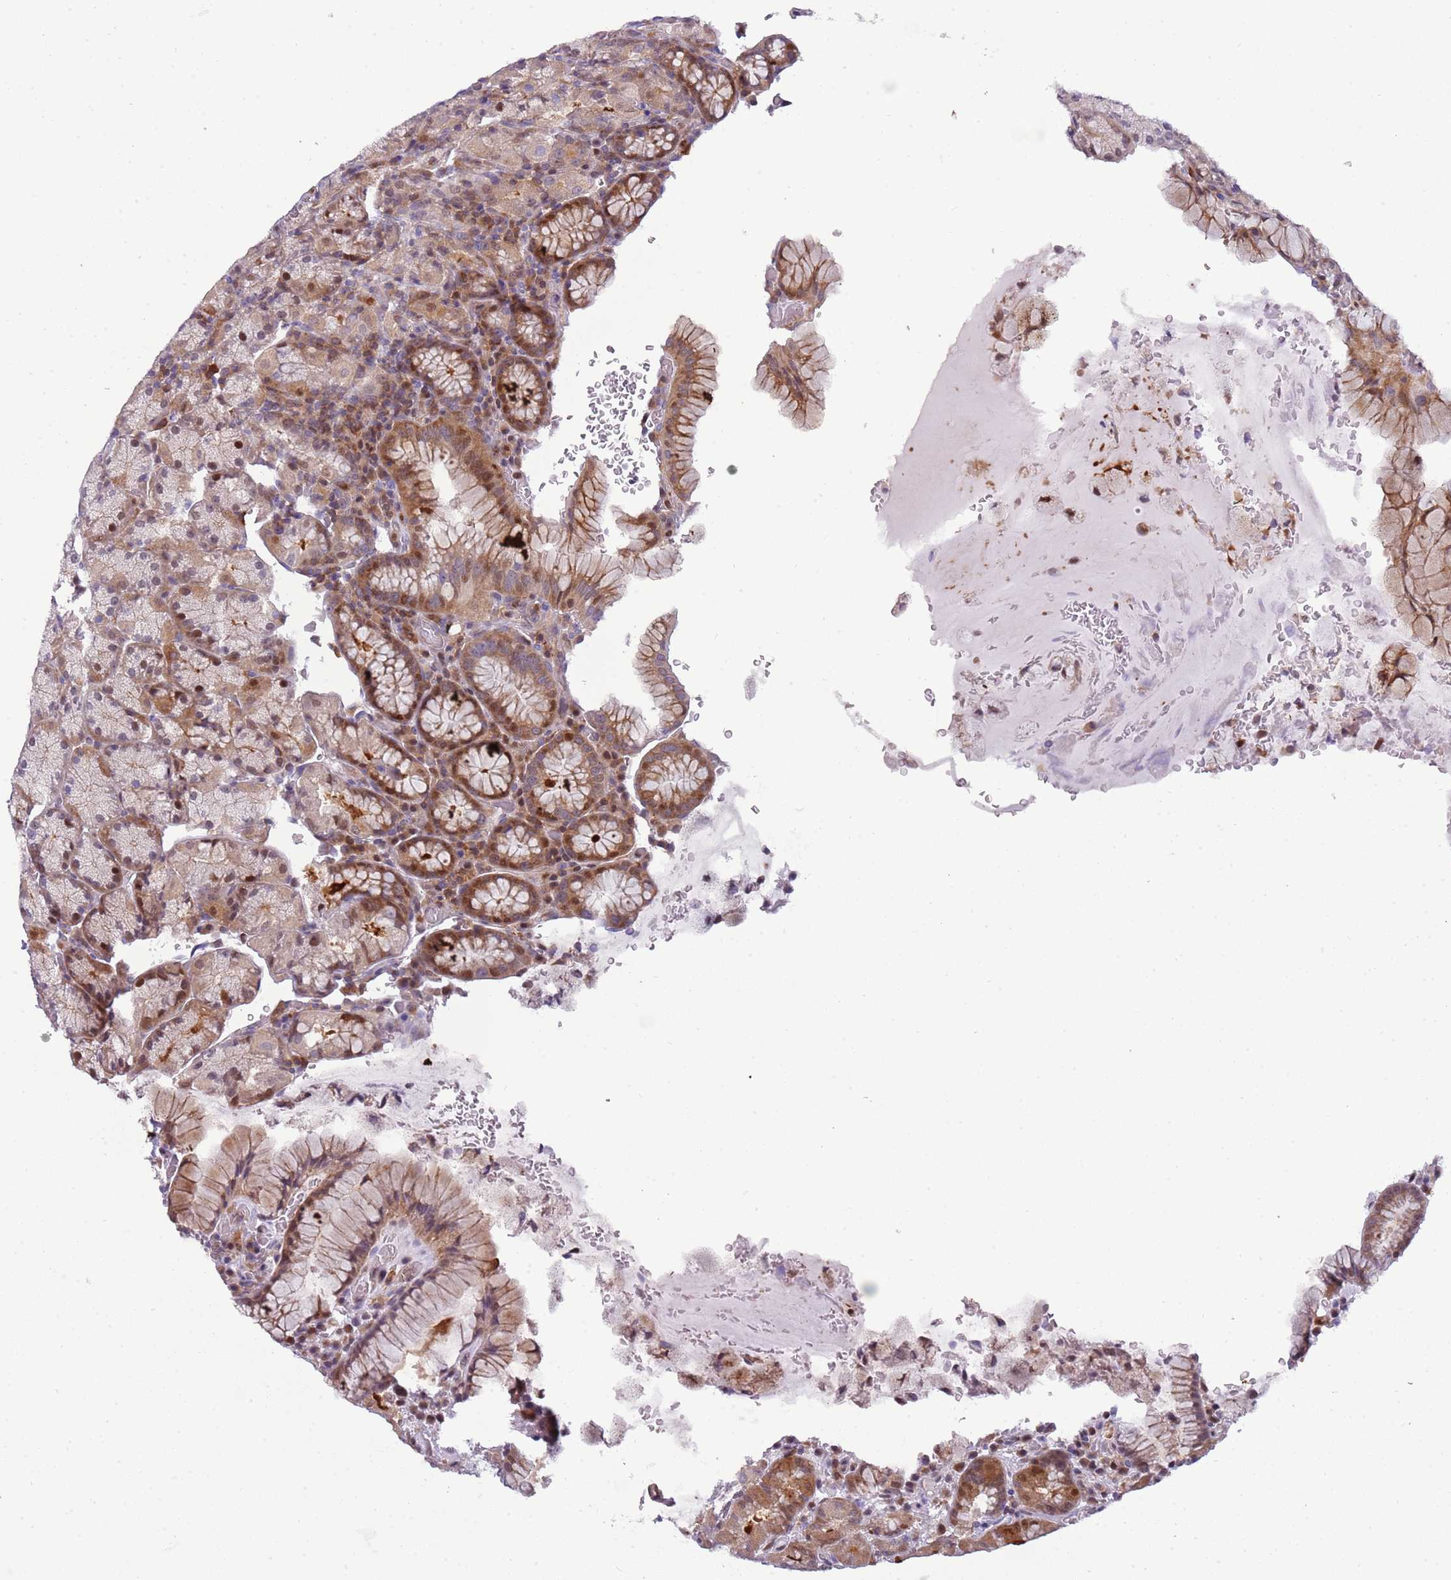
{"staining": {"intensity": "moderate", "quantity": ">75%", "location": "cytoplasmic/membranous,nuclear"}, "tissue": "stomach", "cell_type": "Glandular cells", "image_type": "normal", "snomed": [{"axis": "morphology", "description": "Normal tissue, NOS"}, {"axis": "topography", "description": "Stomach, upper"}, {"axis": "topography", "description": "Stomach, lower"}], "caption": "IHC histopathology image of benign stomach: stomach stained using immunohistochemistry (IHC) displays medium levels of moderate protein expression localized specifically in the cytoplasmic/membranous,nuclear of glandular cells, appearing as a cytoplasmic/membranous,nuclear brown color.", "gene": "NBPF4", "patient": {"sex": "male", "age": 80}}